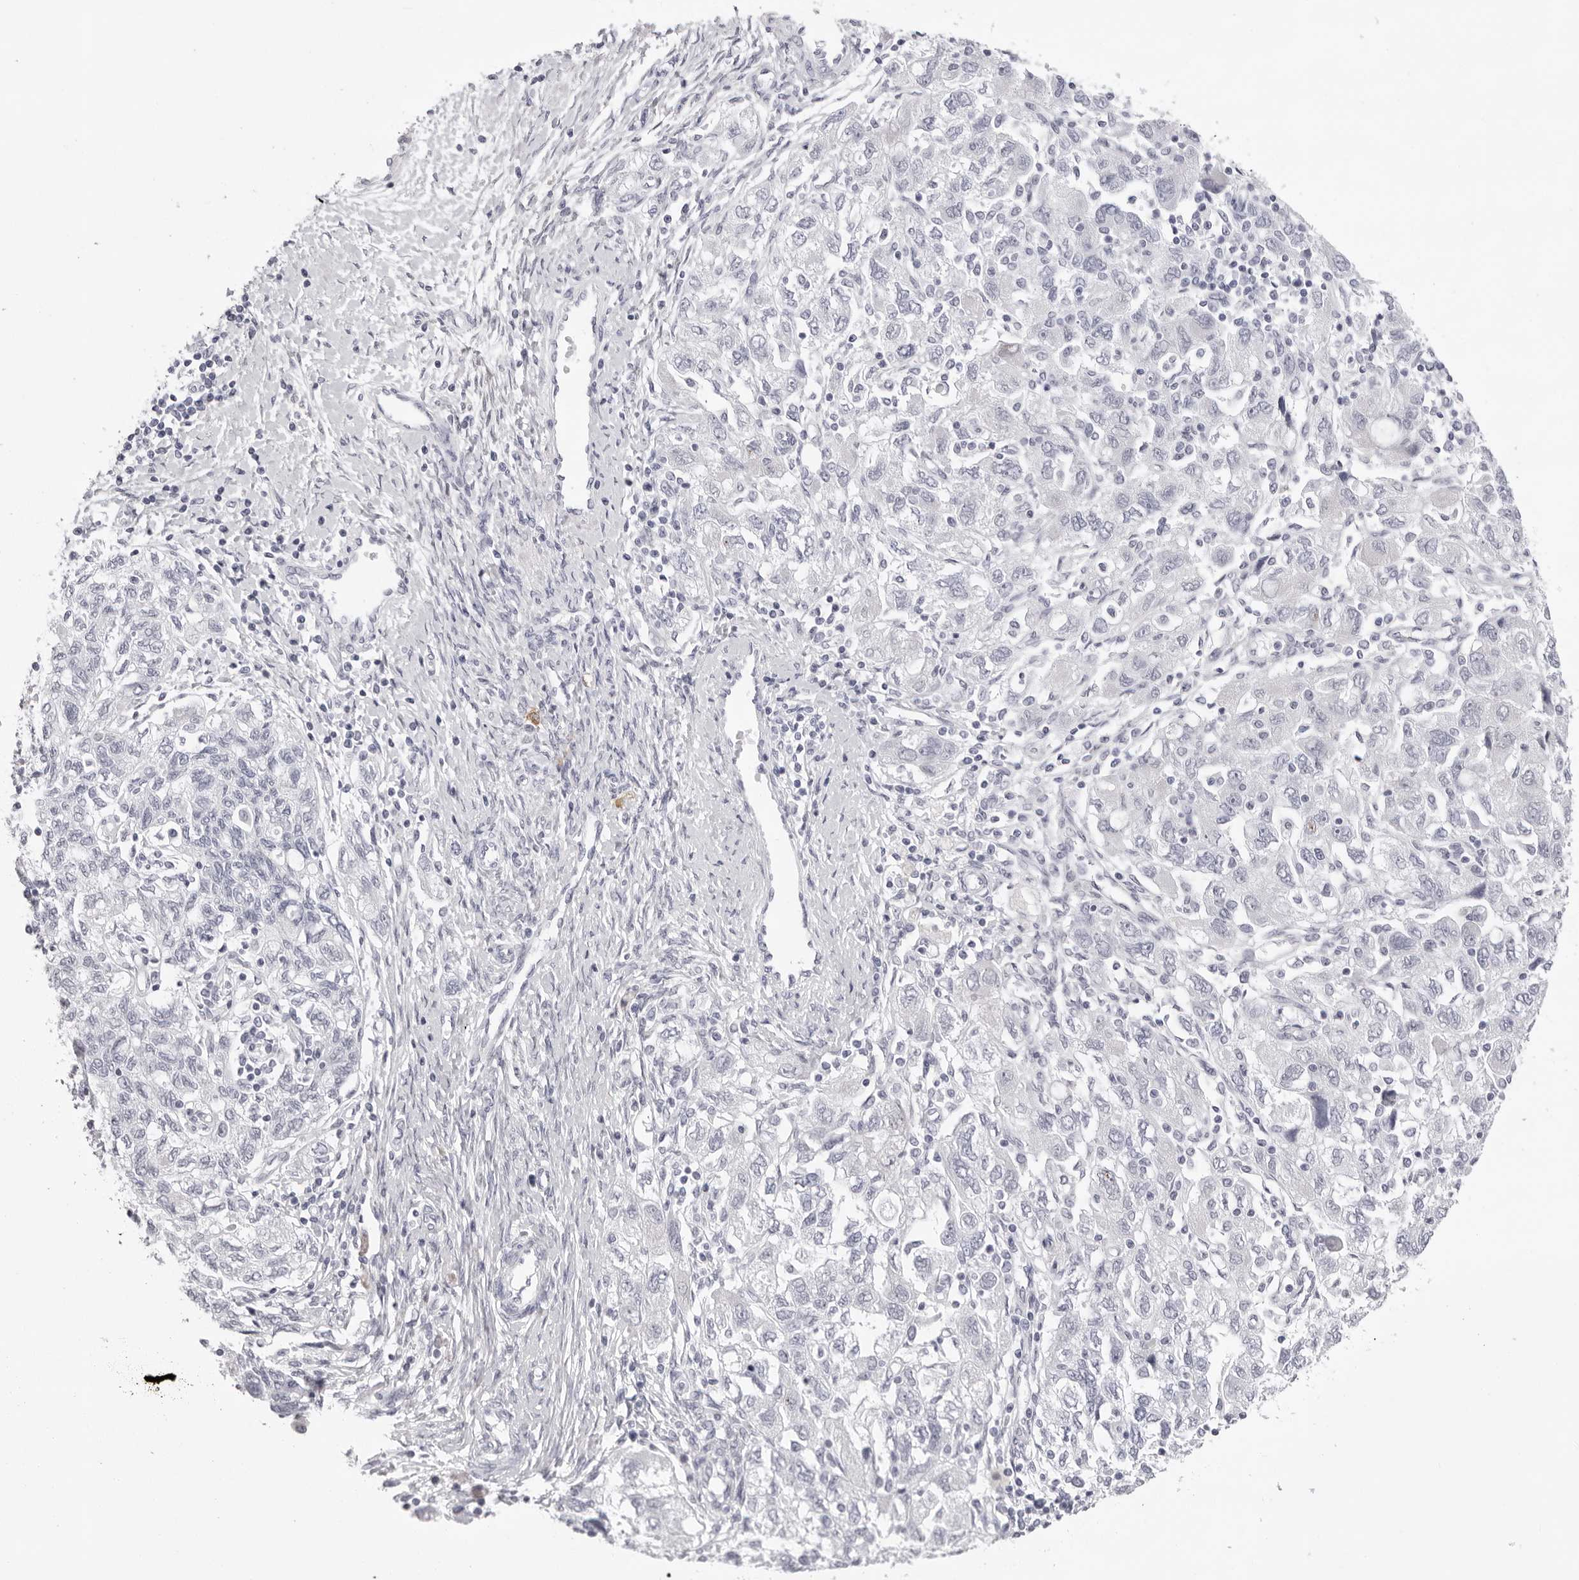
{"staining": {"intensity": "negative", "quantity": "none", "location": "none"}, "tissue": "ovarian cancer", "cell_type": "Tumor cells", "image_type": "cancer", "snomed": [{"axis": "morphology", "description": "Carcinoma, NOS"}, {"axis": "morphology", "description": "Cystadenocarcinoma, serous, NOS"}, {"axis": "topography", "description": "Ovary"}], "caption": "DAB immunohistochemical staining of human ovarian cancer (serous cystadenocarcinoma) demonstrates no significant staining in tumor cells.", "gene": "SMIM2", "patient": {"sex": "female", "age": 69}}